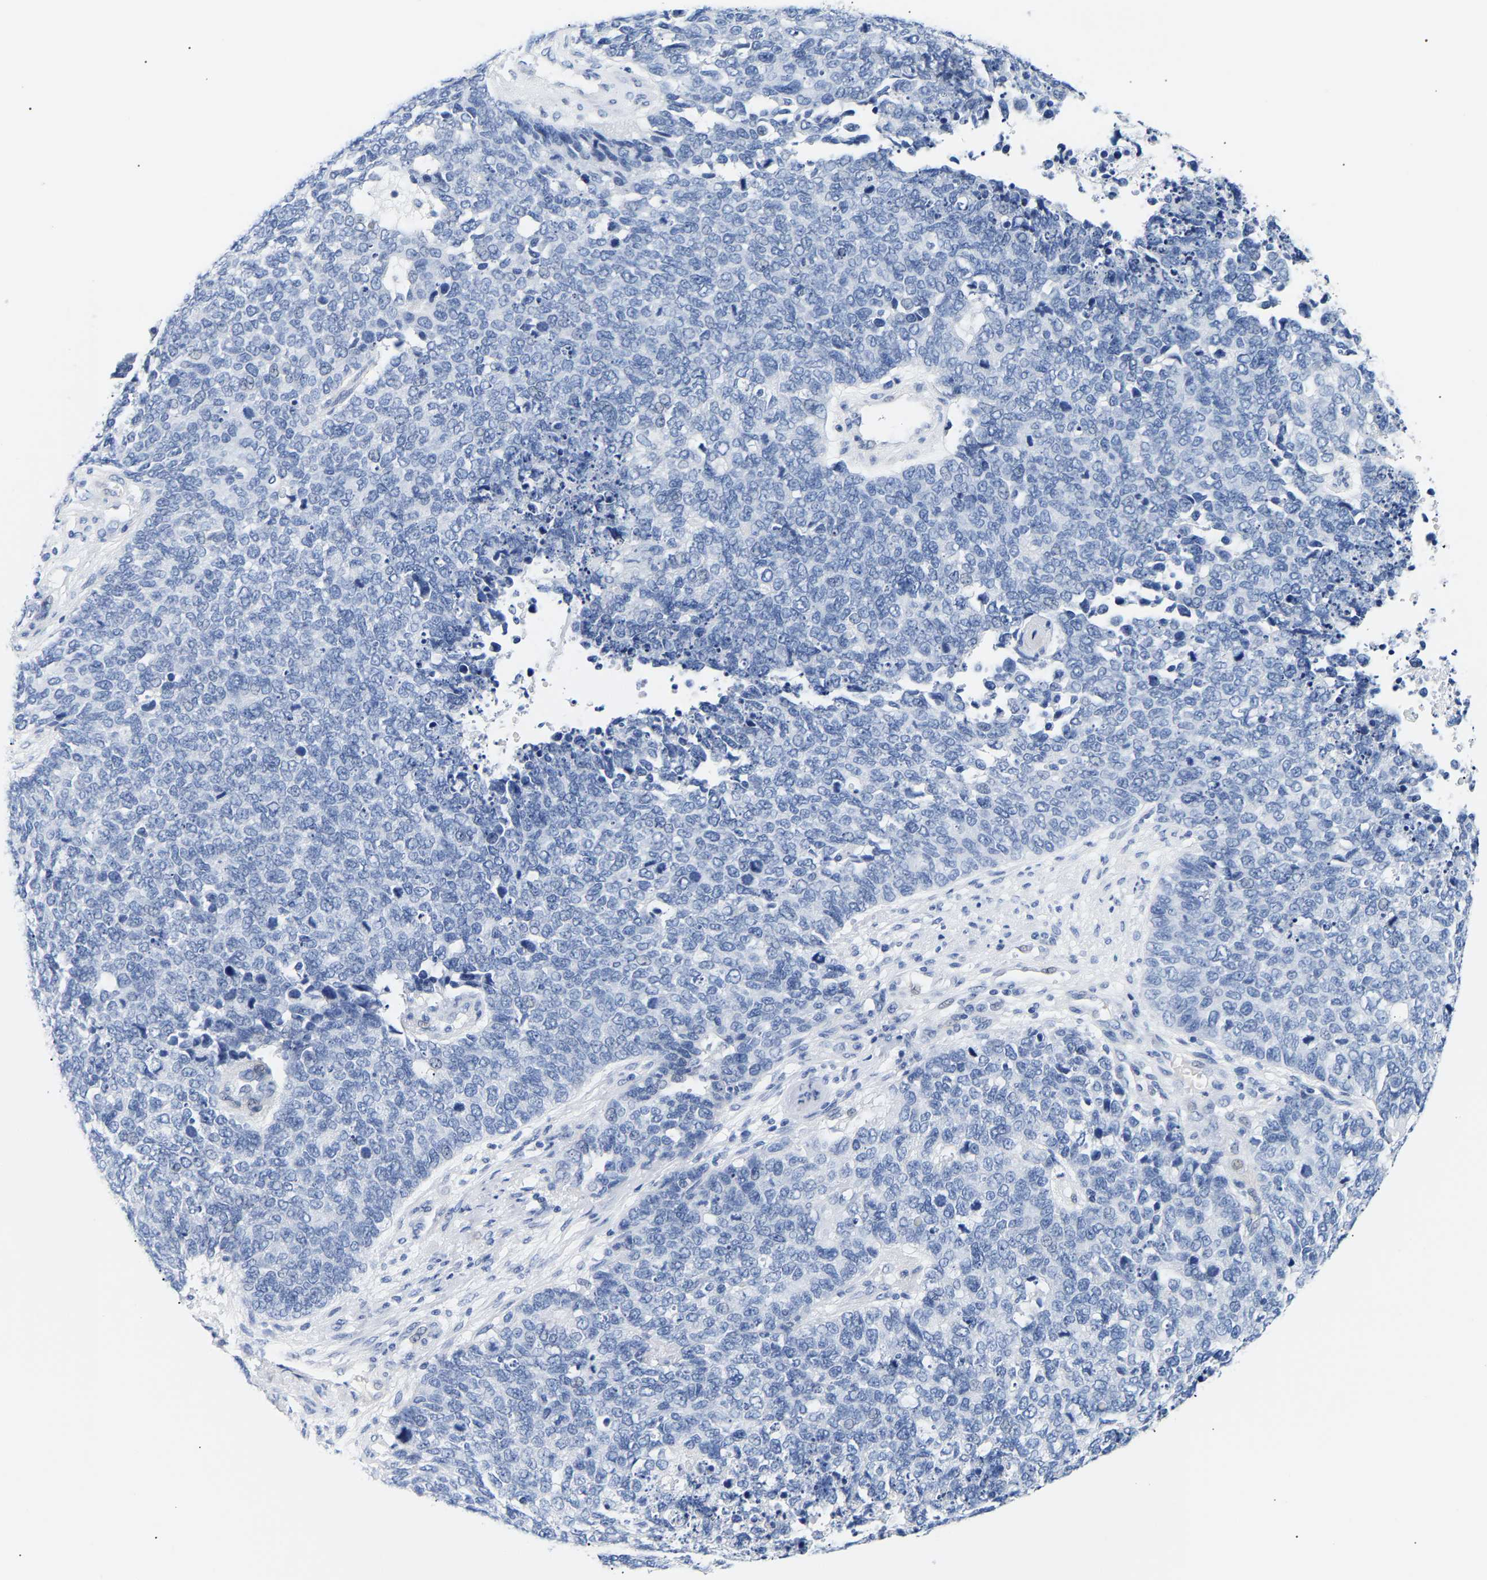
{"staining": {"intensity": "negative", "quantity": "none", "location": "none"}, "tissue": "cervical cancer", "cell_type": "Tumor cells", "image_type": "cancer", "snomed": [{"axis": "morphology", "description": "Squamous cell carcinoma, NOS"}, {"axis": "topography", "description": "Cervix"}], "caption": "This histopathology image is of cervical cancer (squamous cell carcinoma) stained with immunohistochemistry to label a protein in brown with the nuclei are counter-stained blue. There is no positivity in tumor cells.", "gene": "SPINK2", "patient": {"sex": "female", "age": 63}}